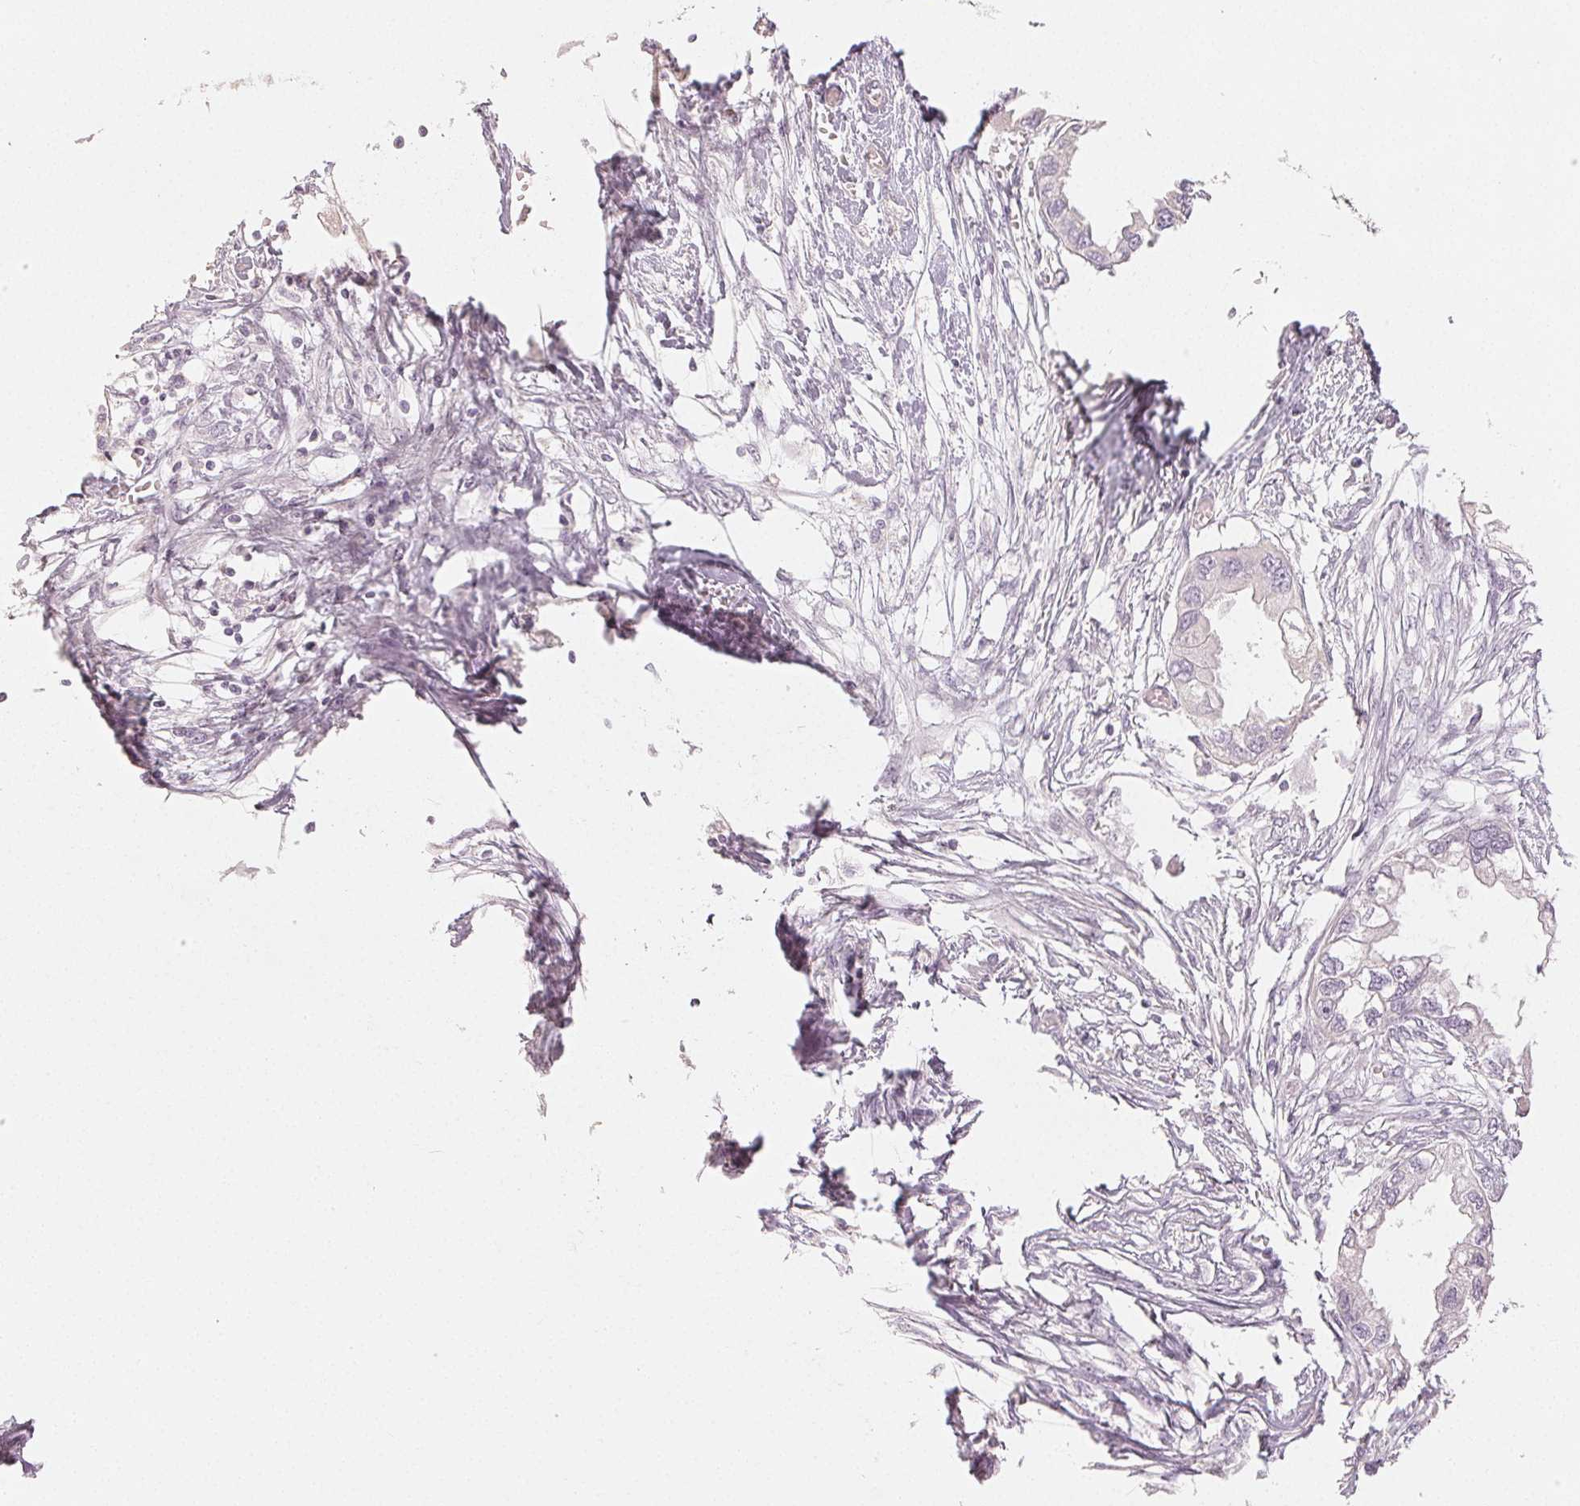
{"staining": {"intensity": "negative", "quantity": "none", "location": "none"}, "tissue": "endometrial cancer", "cell_type": "Tumor cells", "image_type": "cancer", "snomed": [{"axis": "morphology", "description": "Adenocarcinoma, NOS"}, {"axis": "morphology", "description": "Adenocarcinoma, metastatic, NOS"}, {"axis": "topography", "description": "Adipose tissue"}, {"axis": "topography", "description": "Endometrium"}], "caption": "Immunohistochemistry (IHC) of endometrial cancer shows no staining in tumor cells.", "gene": "LVRN", "patient": {"sex": "female", "age": 67}}